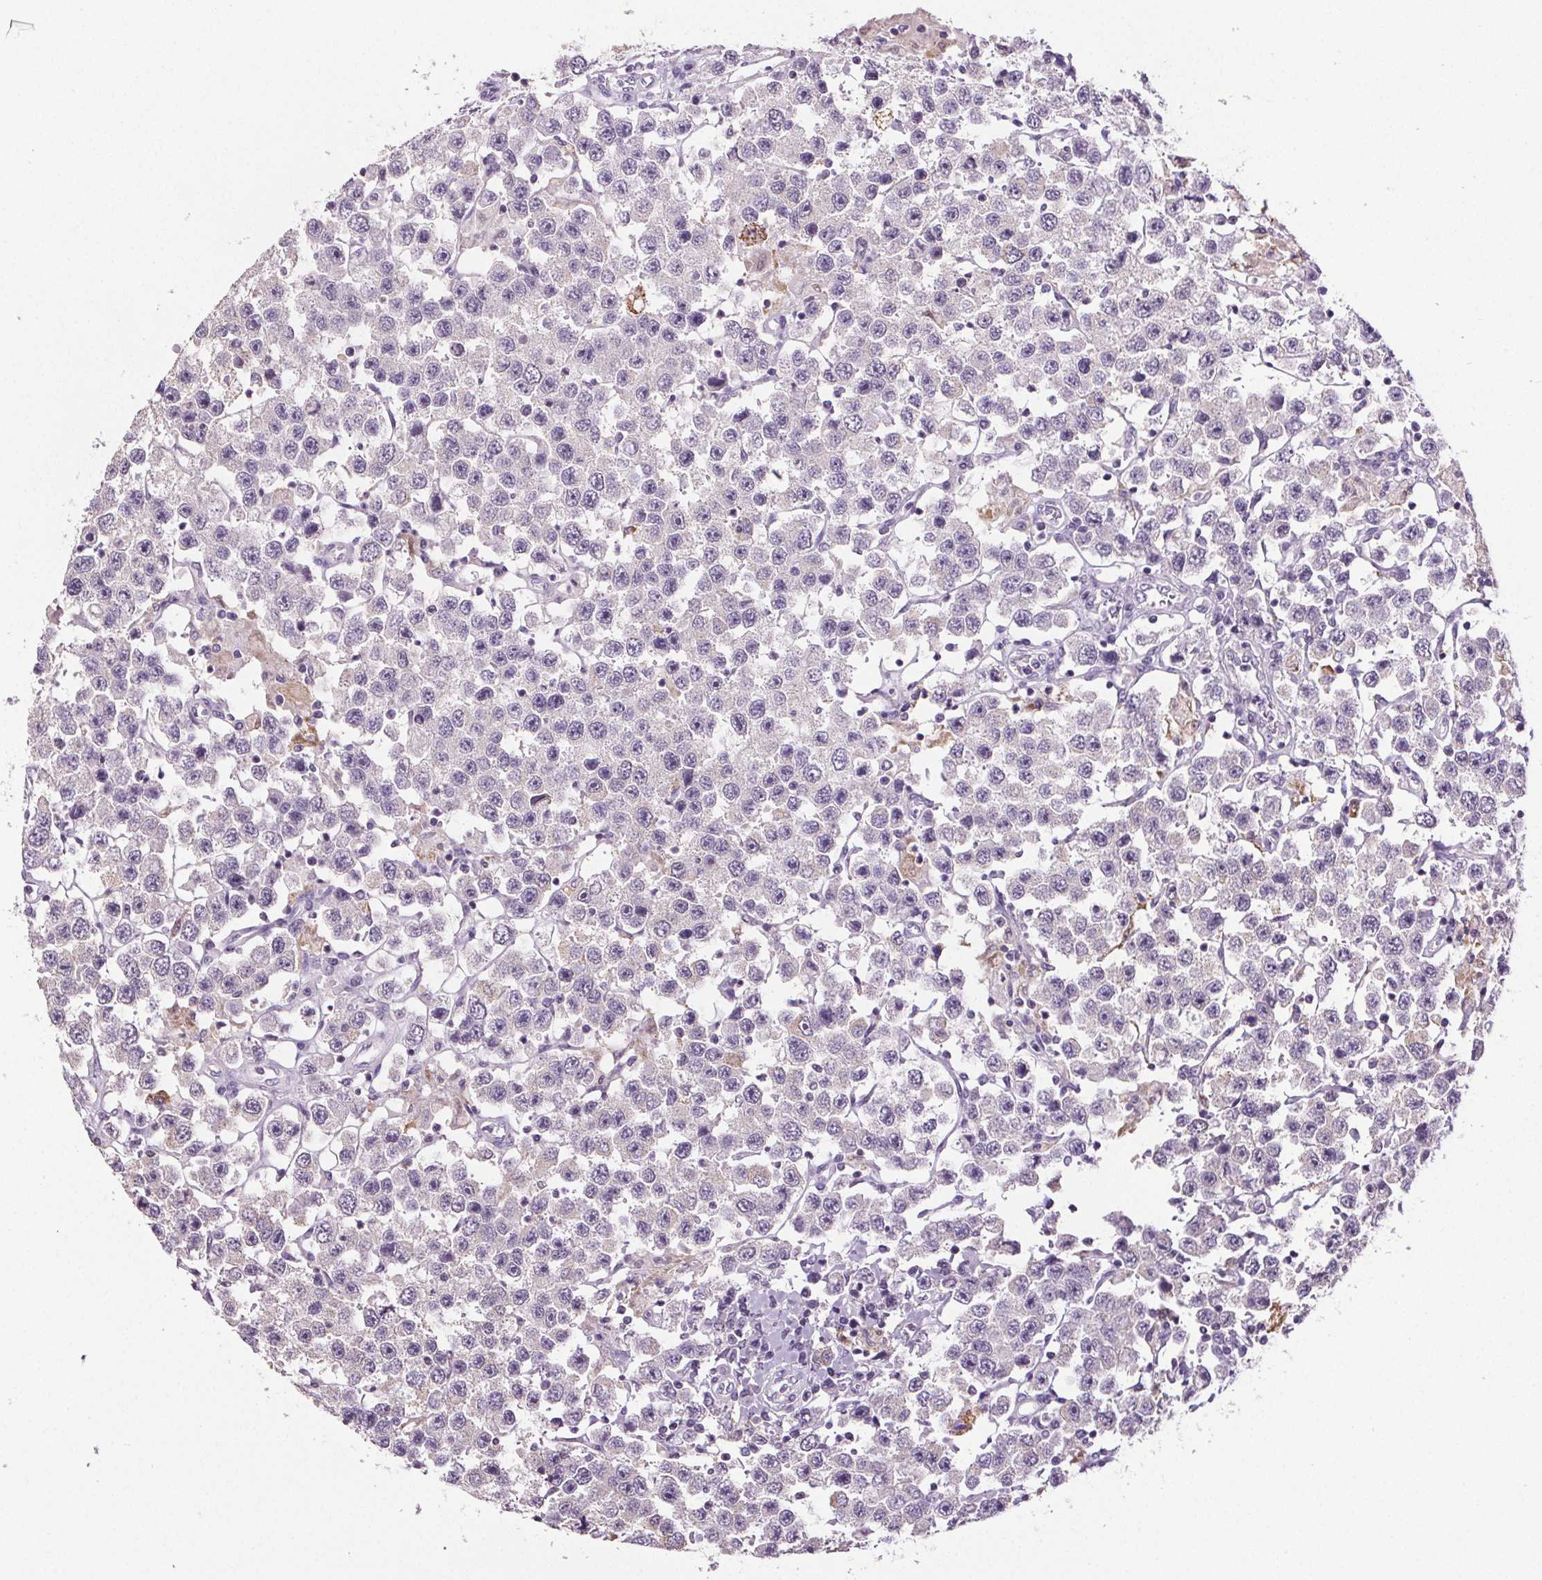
{"staining": {"intensity": "negative", "quantity": "none", "location": "none"}, "tissue": "testis cancer", "cell_type": "Tumor cells", "image_type": "cancer", "snomed": [{"axis": "morphology", "description": "Seminoma, NOS"}, {"axis": "topography", "description": "Testis"}], "caption": "Testis cancer was stained to show a protein in brown. There is no significant staining in tumor cells.", "gene": "GPIHBP1", "patient": {"sex": "male", "age": 45}}